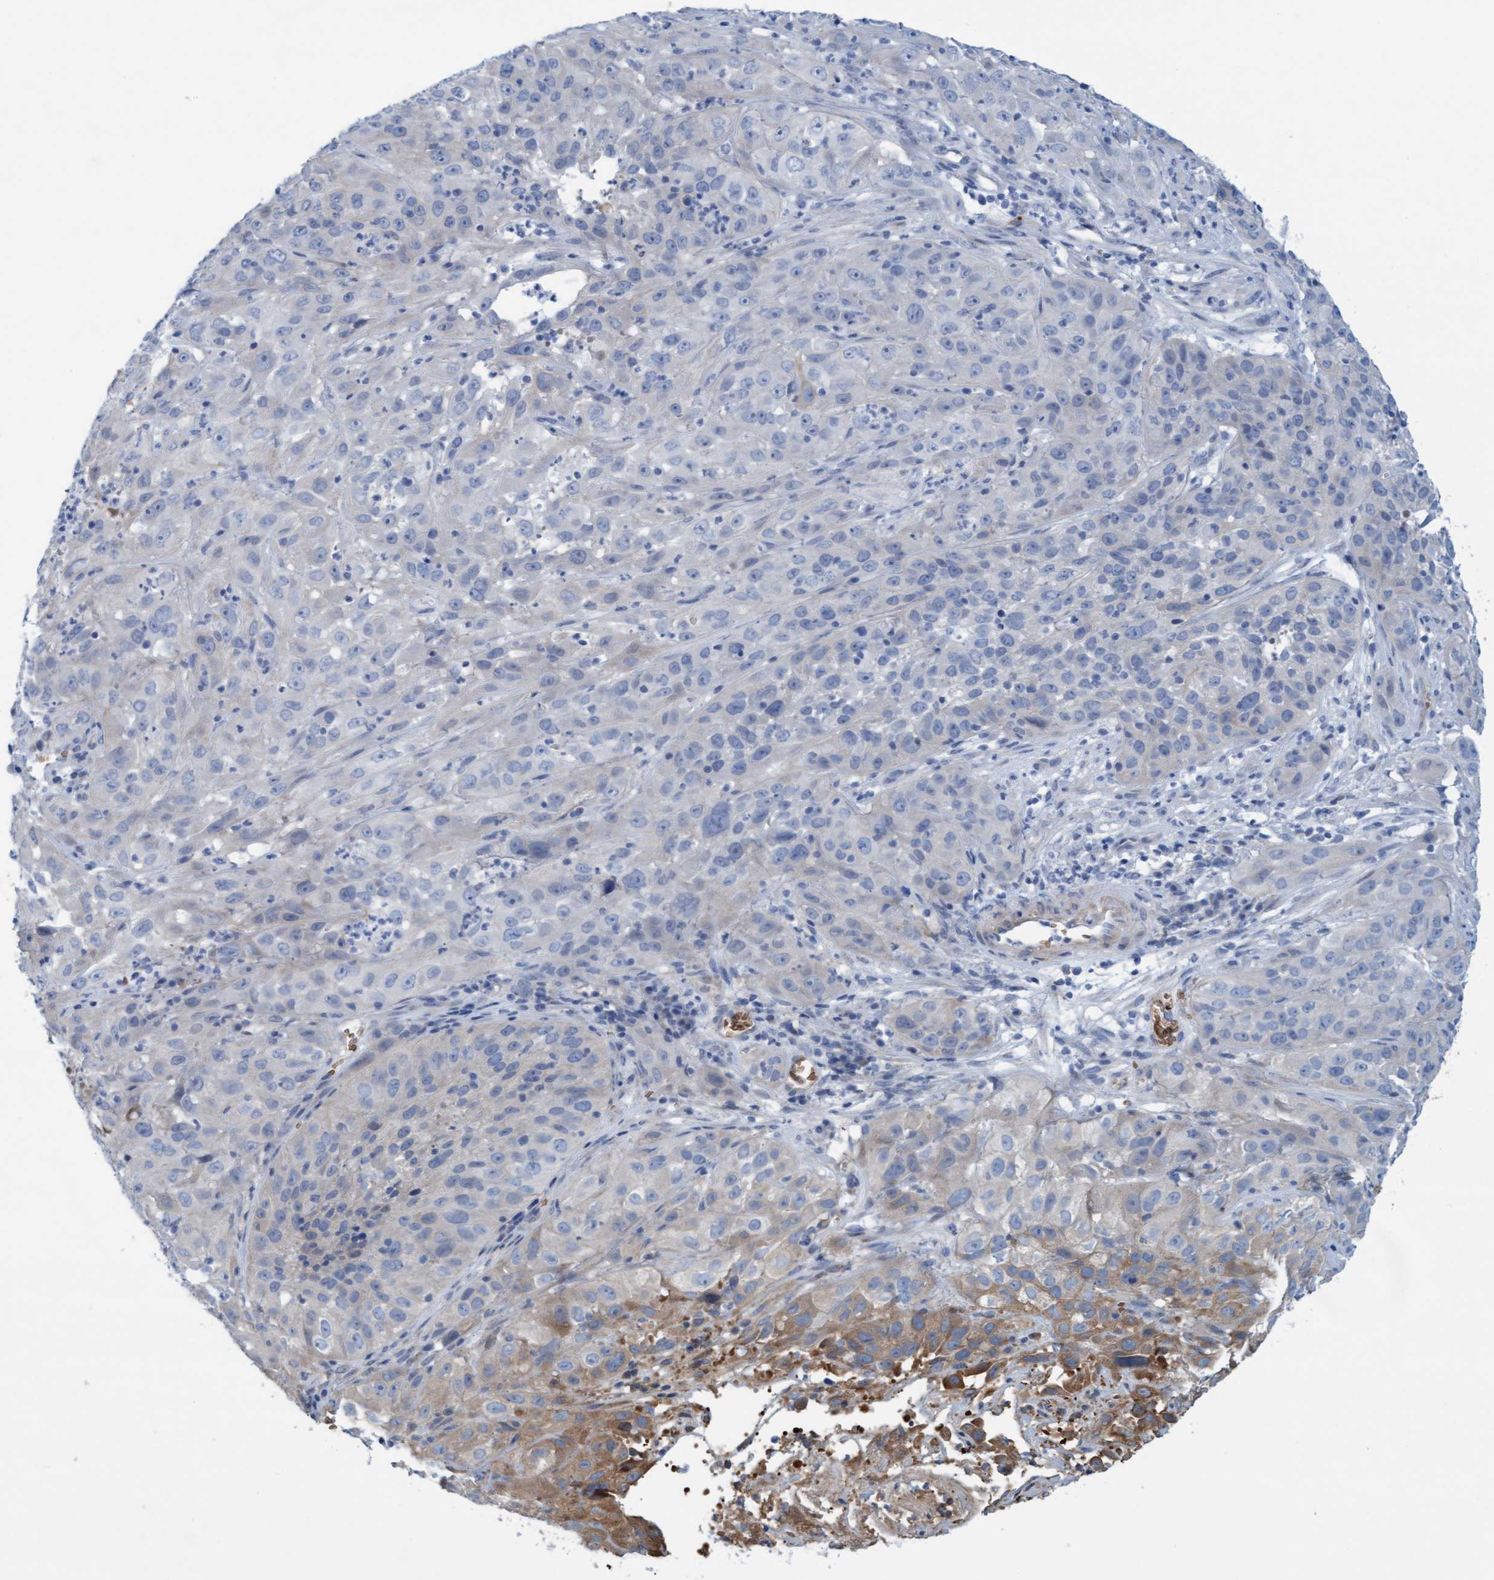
{"staining": {"intensity": "moderate", "quantity": "<25%", "location": "cytoplasmic/membranous"}, "tissue": "cervical cancer", "cell_type": "Tumor cells", "image_type": "cancer", "snomed": [{"axis": "morphology", "description": "Squamous cell carcinoma, NOS"}, {"axis": "topography", "description": "Cervix"}], "caption": "About <25% of tumor cells in squamous cell carcinoma (cervical) show moderate cytoplasmic/membranous protein positivity as visualized by brown immunohistochemical staining.", "gene": "P2RX5", "patient": {"sex": "female", "age": 32}}